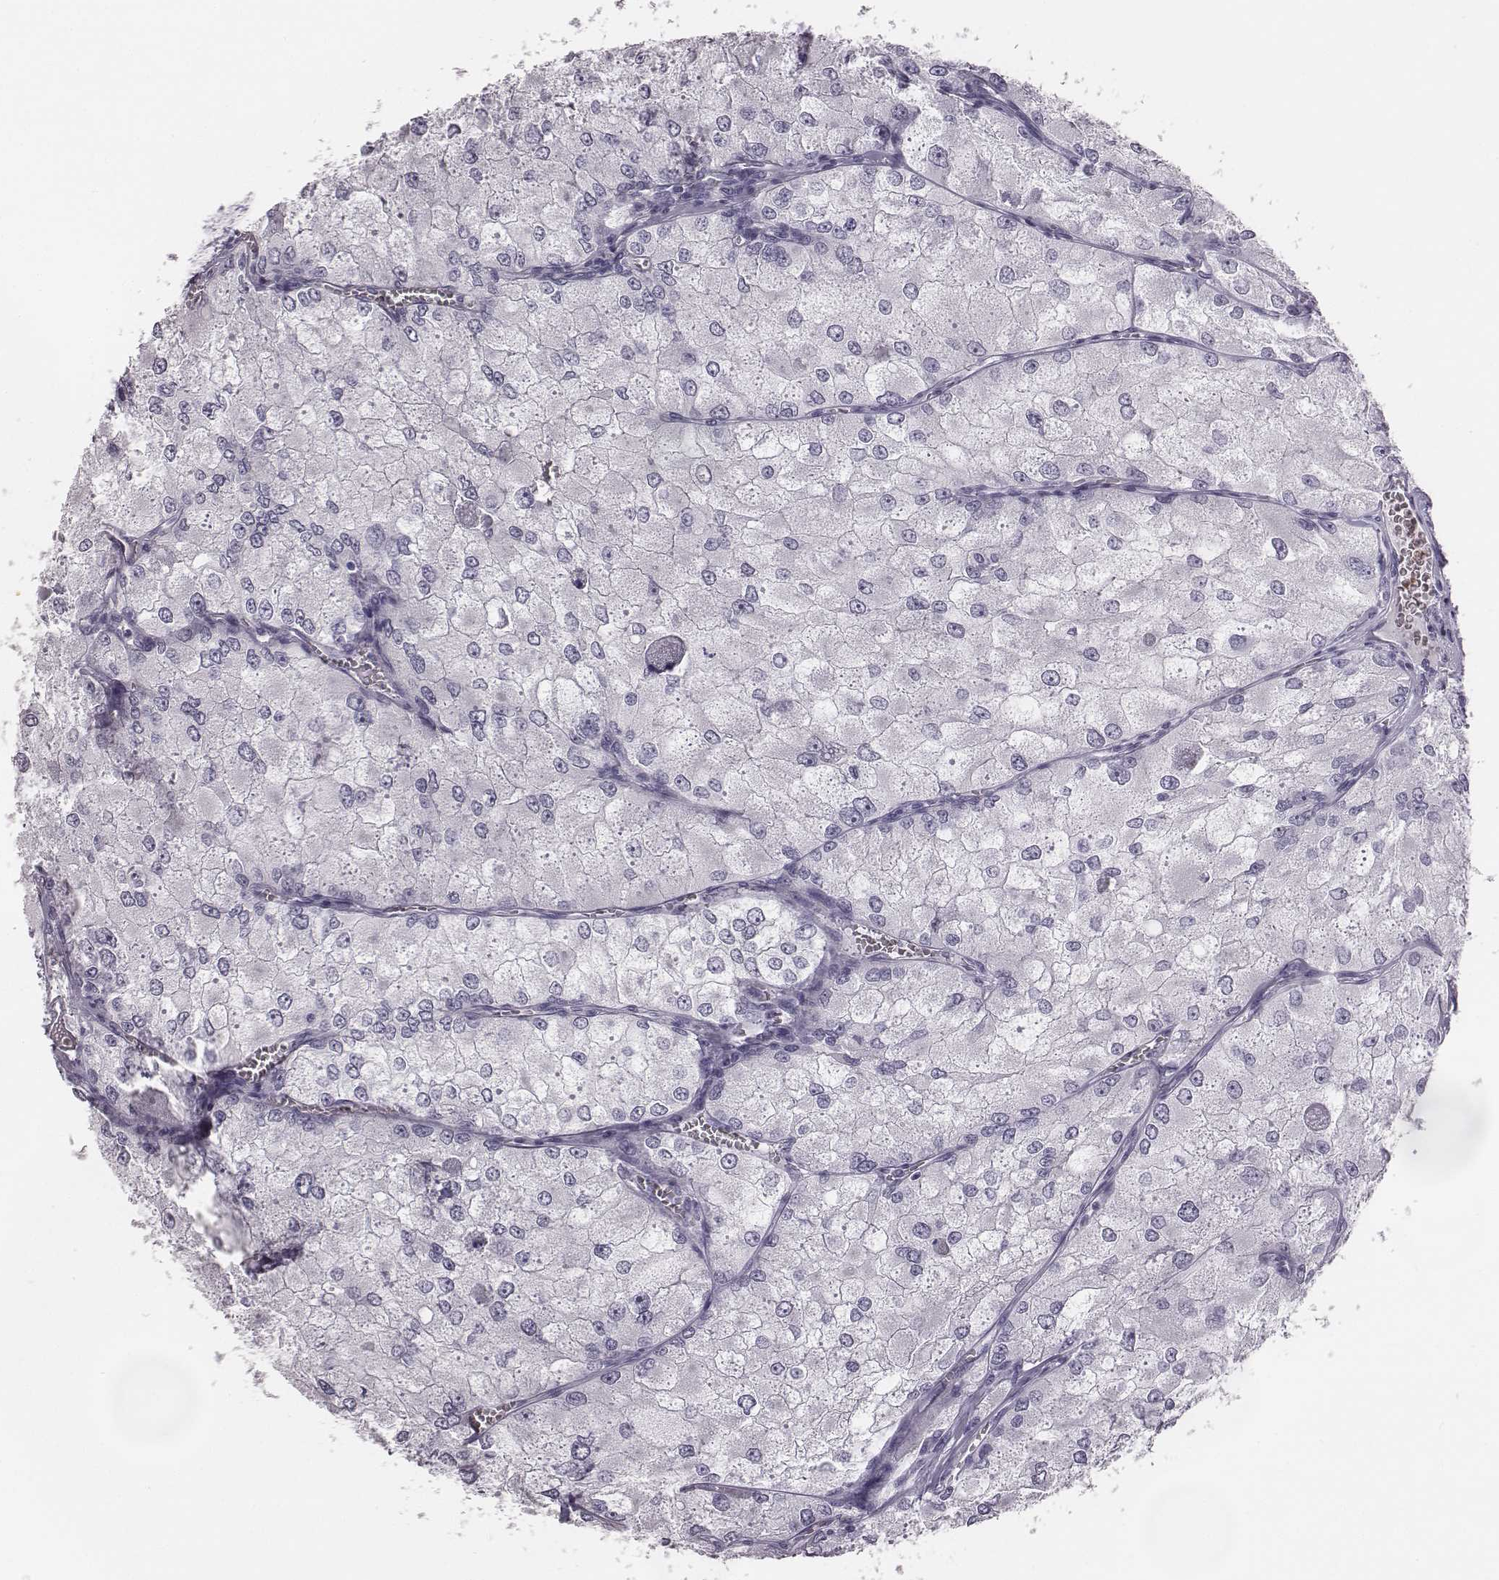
{"staining": {"intensity": "negative", "quantity": "none", "location": "none"}, "tissue": "renal cancer", "cell_type": "Tumor cells", "image_type": "cancer", "snomed": [{"axis": "morphology", "description": "Adenocarcinoma, NOS"}, {"axis": "topography", "description": "Kidney"}], "caption": "Tumor cells are negative for protein expression in human renal adenocarcinoma.", "gene": "HBZ", "patient": {"sex": "female", "age": 70}}